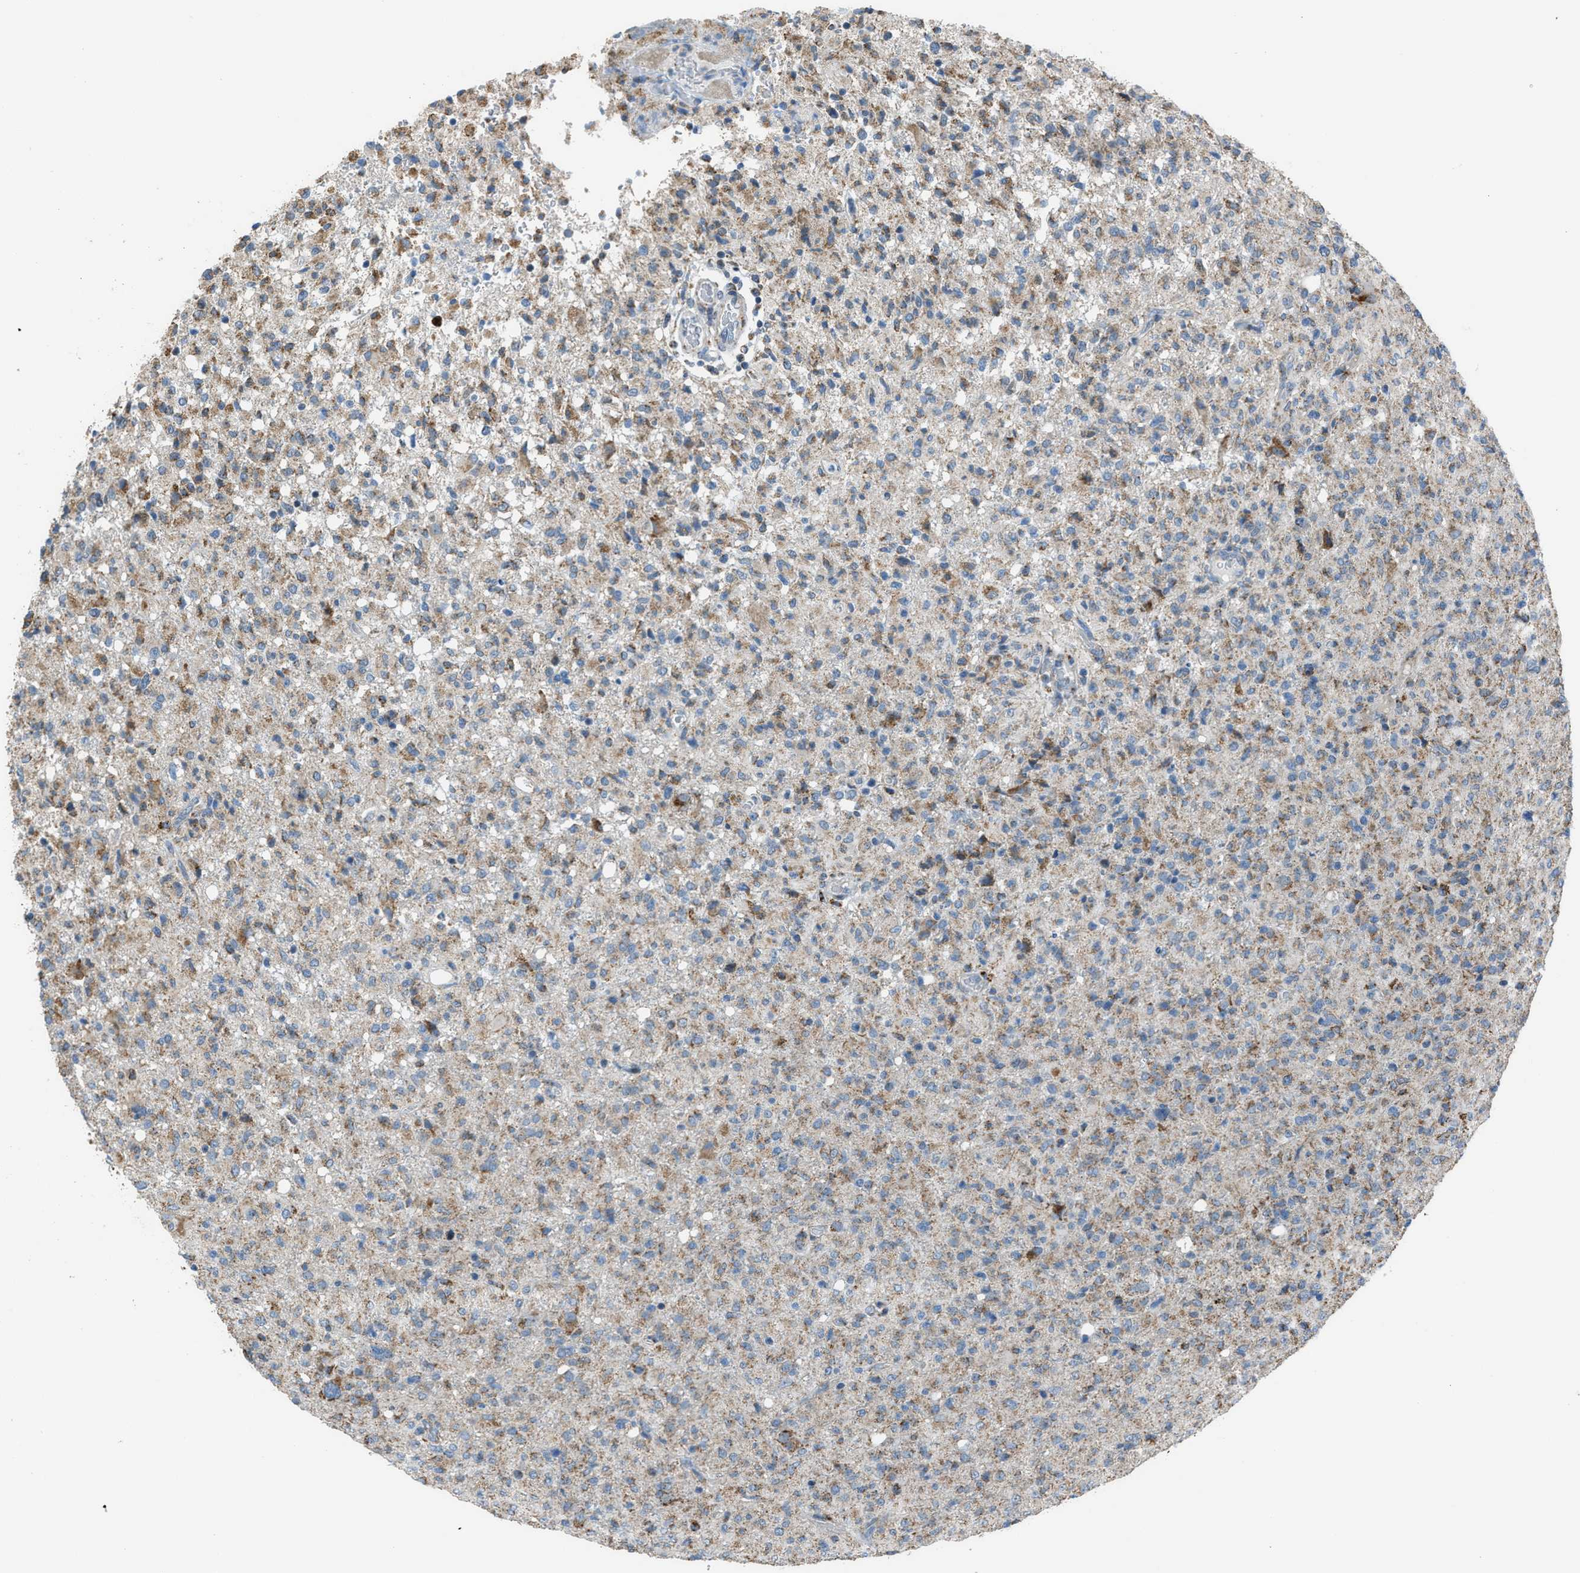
{"staining": {"intensity": "moderate", "quantity": ">75%", "location": "cytoplasmic/membranous"}, "tissue": "glioma", "cell_type": "Tumor cells", "image_type": "cancer", "snomed": [{"axis": "morphology", "description": "Glioma, malignant, High grade"}, {"axis": "topography", "description": "Brain"}], "caption": "Immunohistochemistry (IHC) of glioma displays medium levels of moderate cytoplasmic/membranous positivity in approximately >75% of tumor cells.", "gene": "SMIM20", "patient": {"sex": "female", "age": 57}}